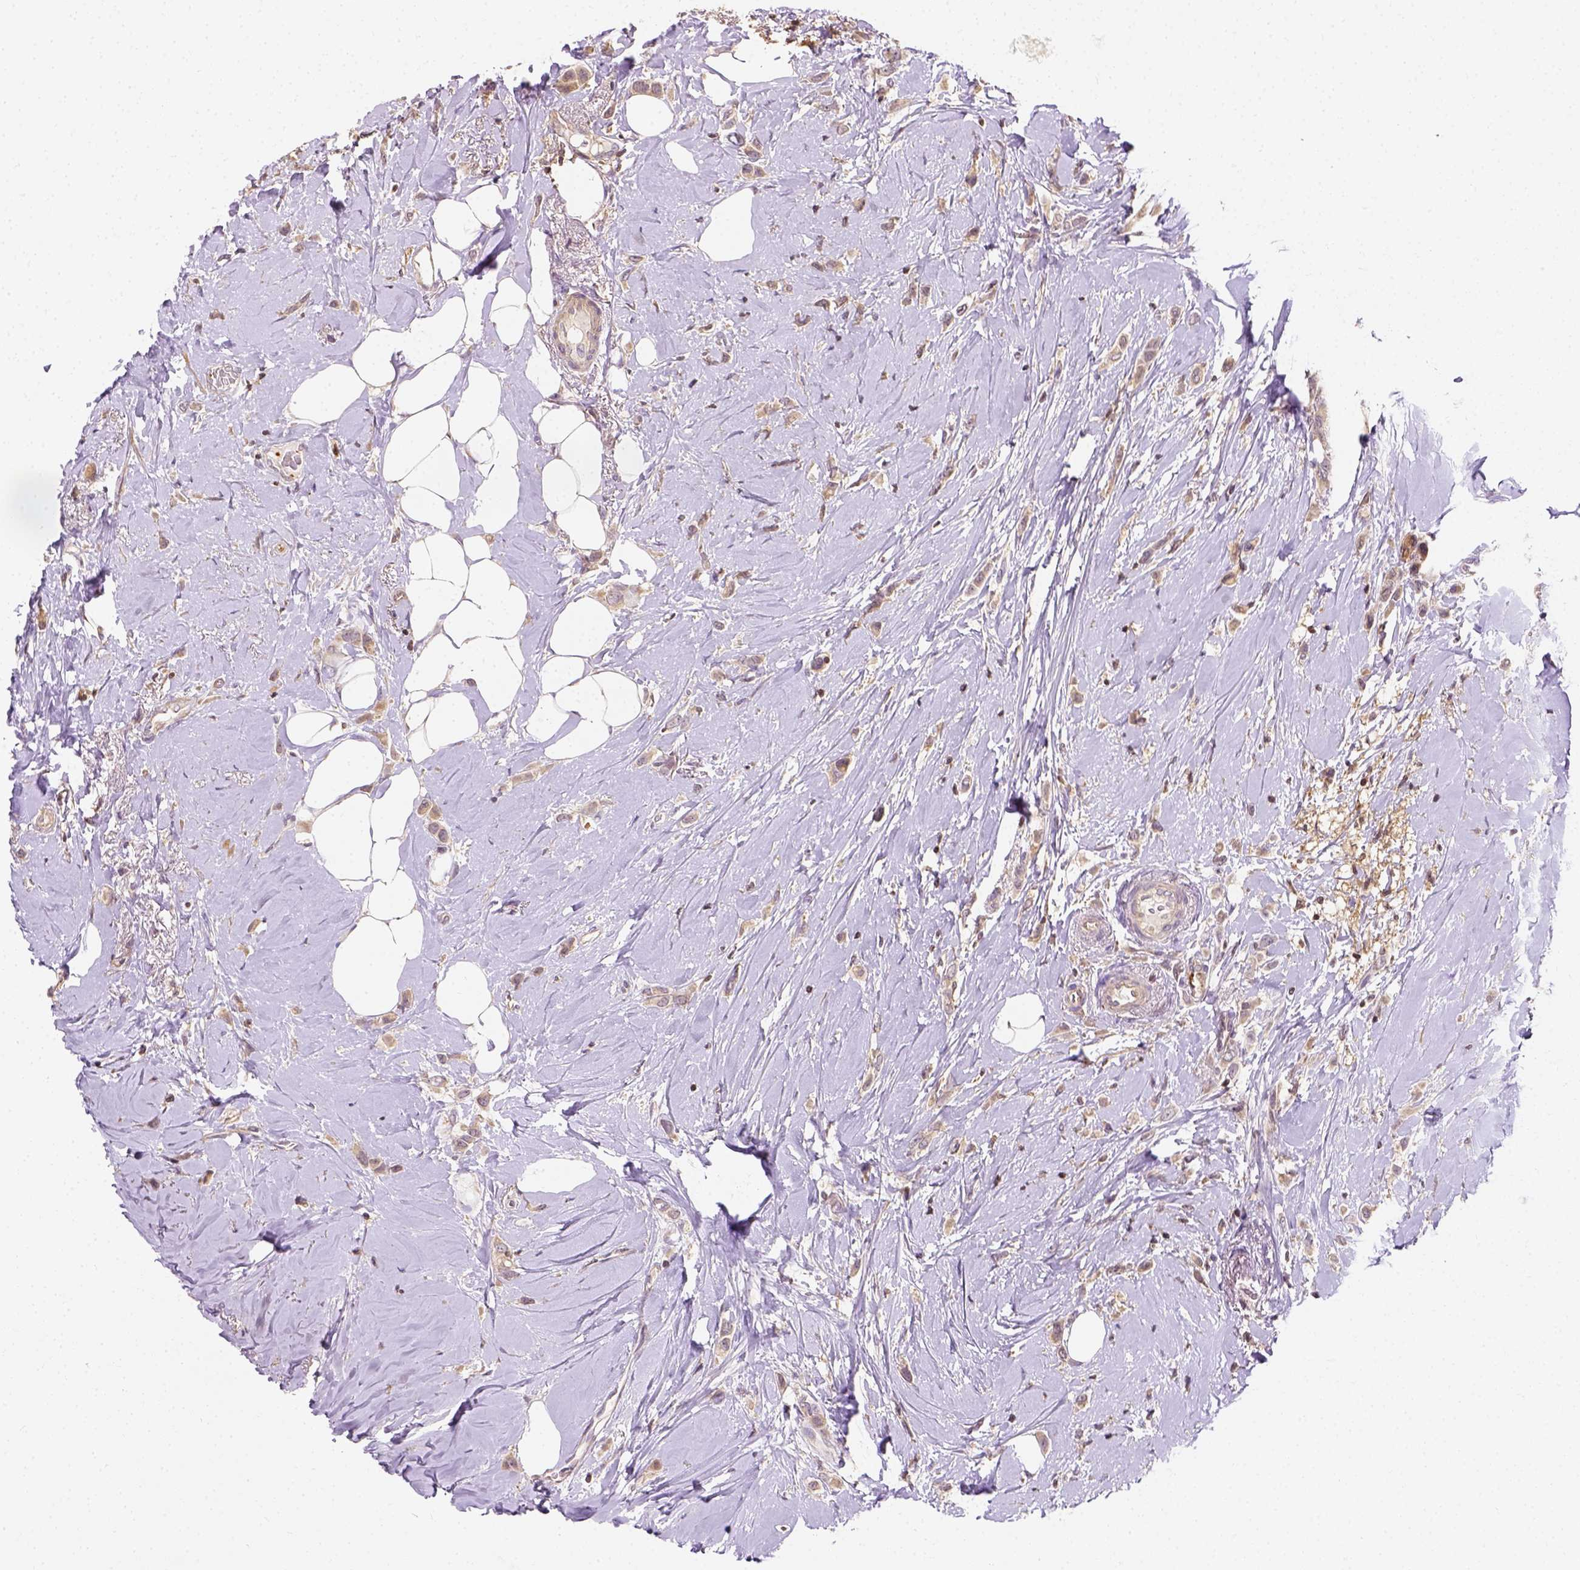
{"staining": {"intensity": "weak", "quantity": ">75%", "location": "cytoplasmic/membranous"}, "tissue": "breast cancer", "cell_type": "Tumor cells", "image_type": "cancer", "snomed": [{"axis": "morphology", "description": "Lobular carcinoma"}, {"axis": "topography", "description": "Breast"}], "caption": "DAB (3,3'-diaminobenzidine) immunohistochemical staining of human breast lobular carcinoma displays weak cytoplasmic/membranous protein expression in about >75% of tumor cells. (brown staining indicates protein expression, while blue staining denotes nuclei).", "gene": "MATK", "patient": {"sex": "female", "age": 66}}